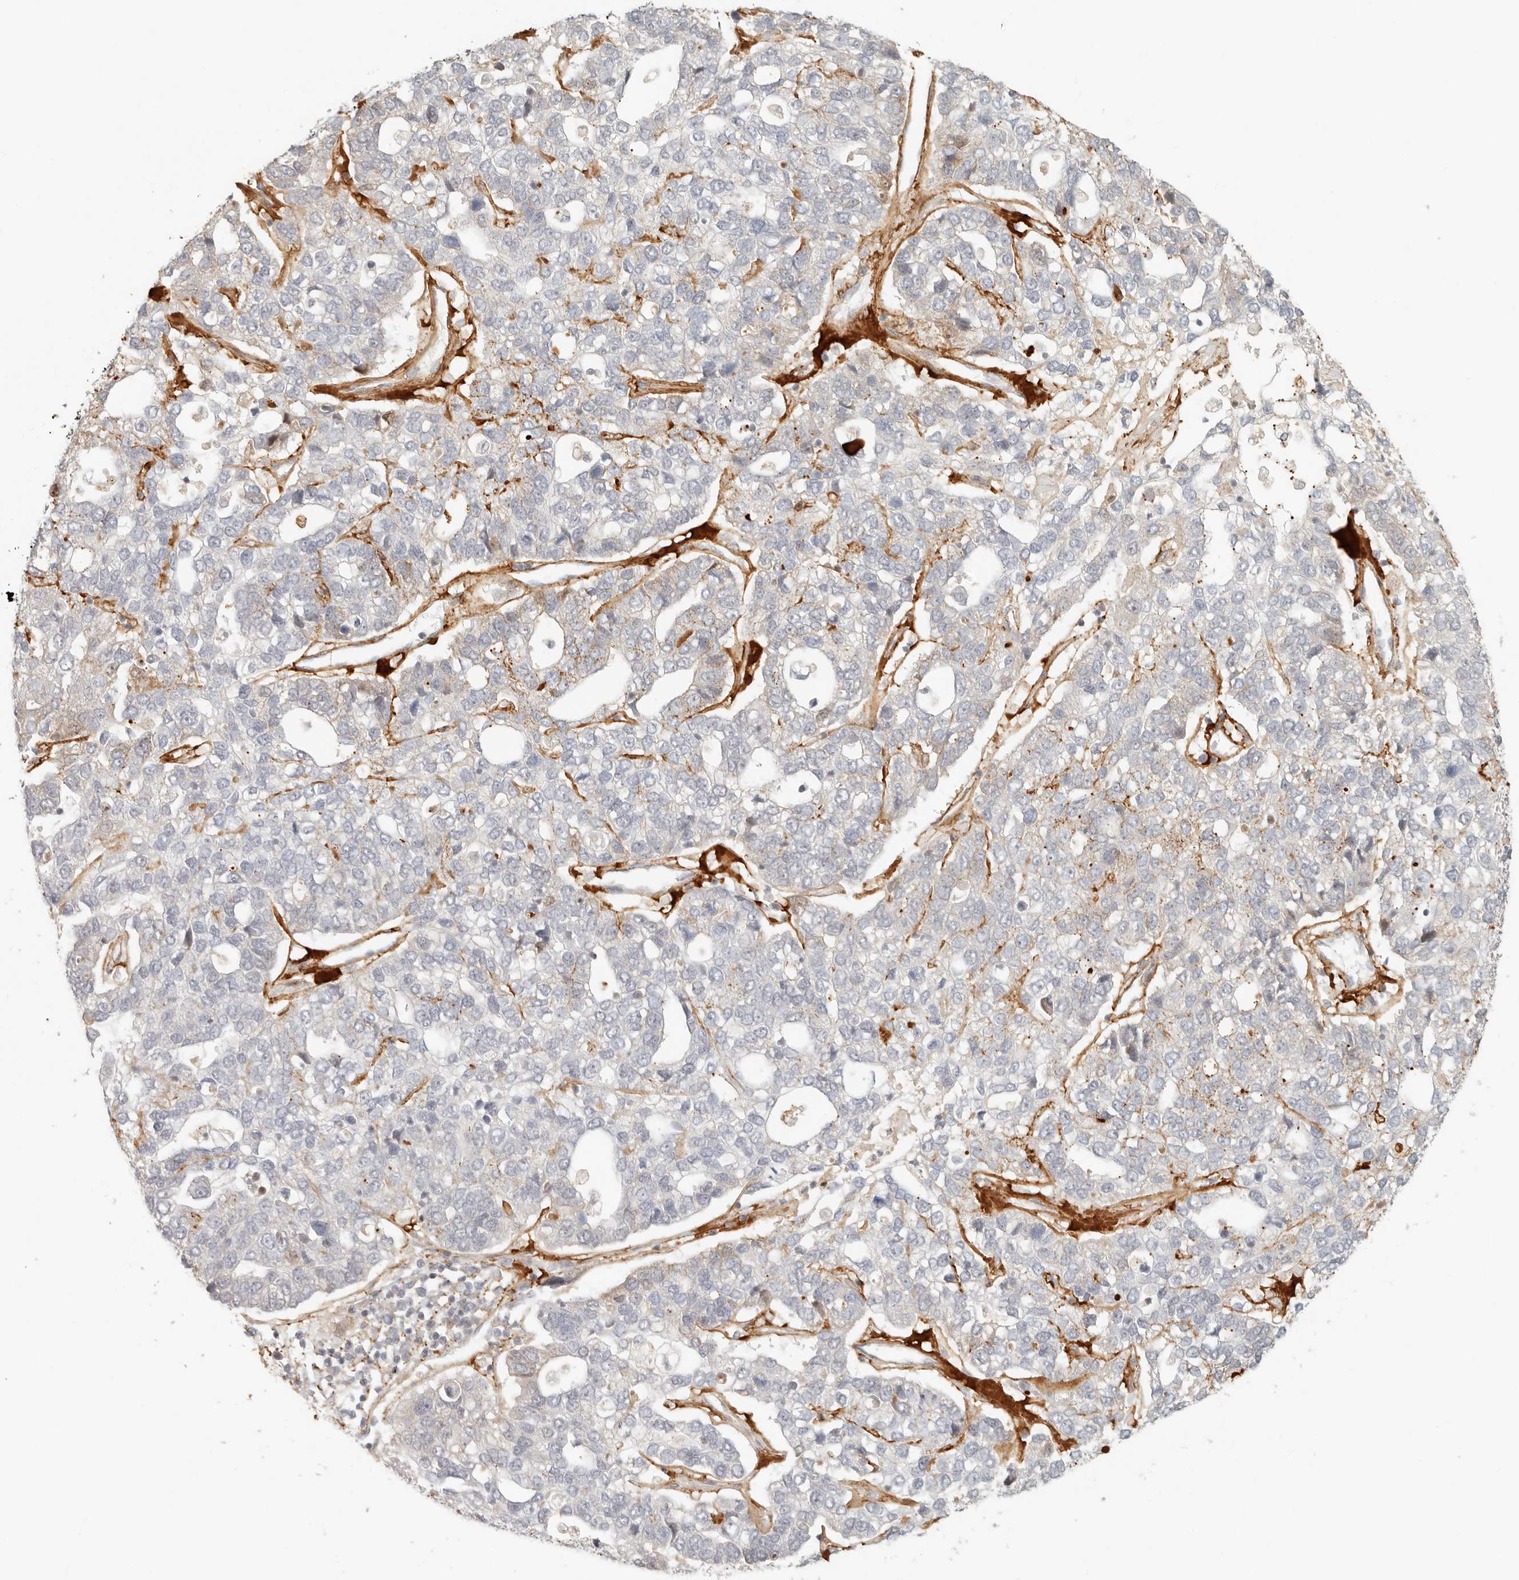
{"staining": {"intensity": "negative", "quantity": "none", "location": "none"}, "tissue": "pancreatic cancer", "cell_type": "Tumor cells", "image_type": "cancer", "snomed": [{"axis": "morphology", "description": "Adenocarcinoma, NOS"}, {"axis": "topography", "description": "Pancreas"}], "caption": "Photomicrograph shows no protein staining in tumor cells of pancreatic adenocarcinoma tissue.", "gene": "GABPA", "patient": {"sex": "female", "age": 61}}